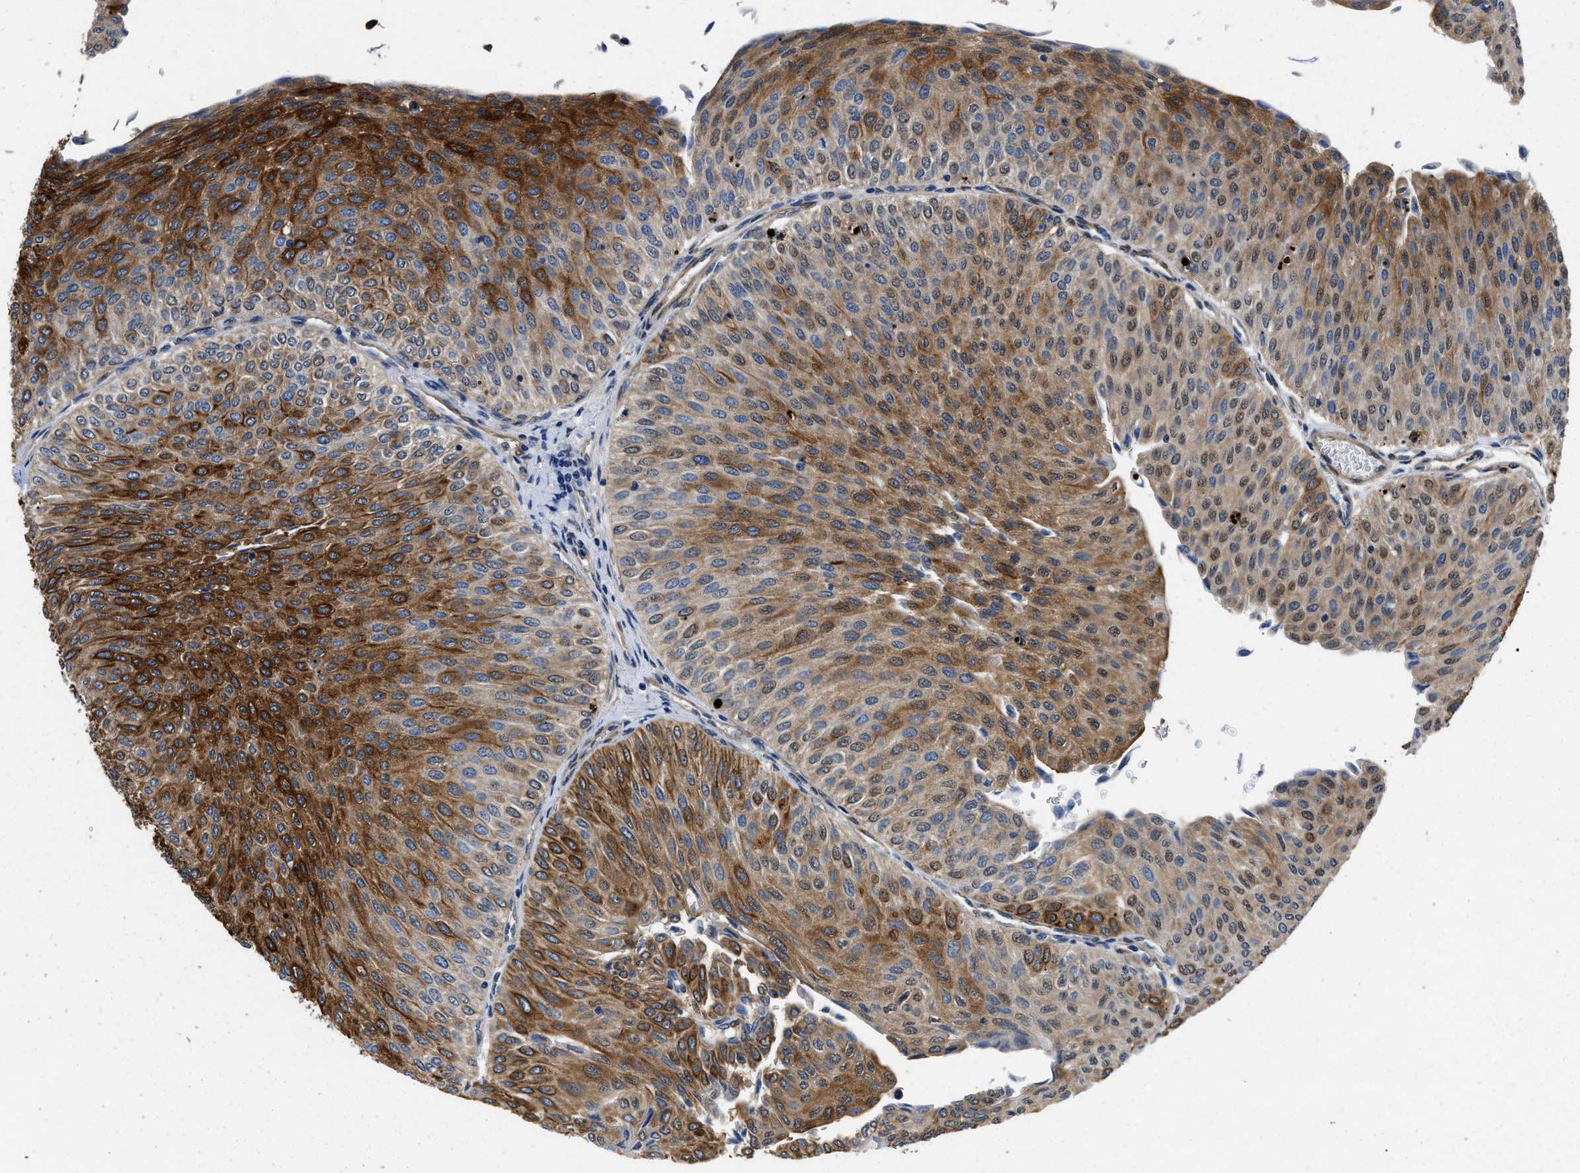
{"staining": {"intensity": "strong", "quantity": ">75%", "location": "cytoplasmic/membranous,nuclear"}, "tissue": "urothelial cancer", "cell_type": "Tumor cells", "image_type": "cancer", "snomed": [{"axis": "morphology", "description": "Urothelial carcinoma, Low grade"}, {"axis": "topography", "description": "Urinary bladder"}], "caption": "Low-grade urothelial carcinoma was stained to show a protein in brown. There is high levels of strong cytoplasmic/membranous and nuclear staining in about >75% of tumor cells.", "gene": "RAPH1", "patient": {"sex": "male", "age": 78}}